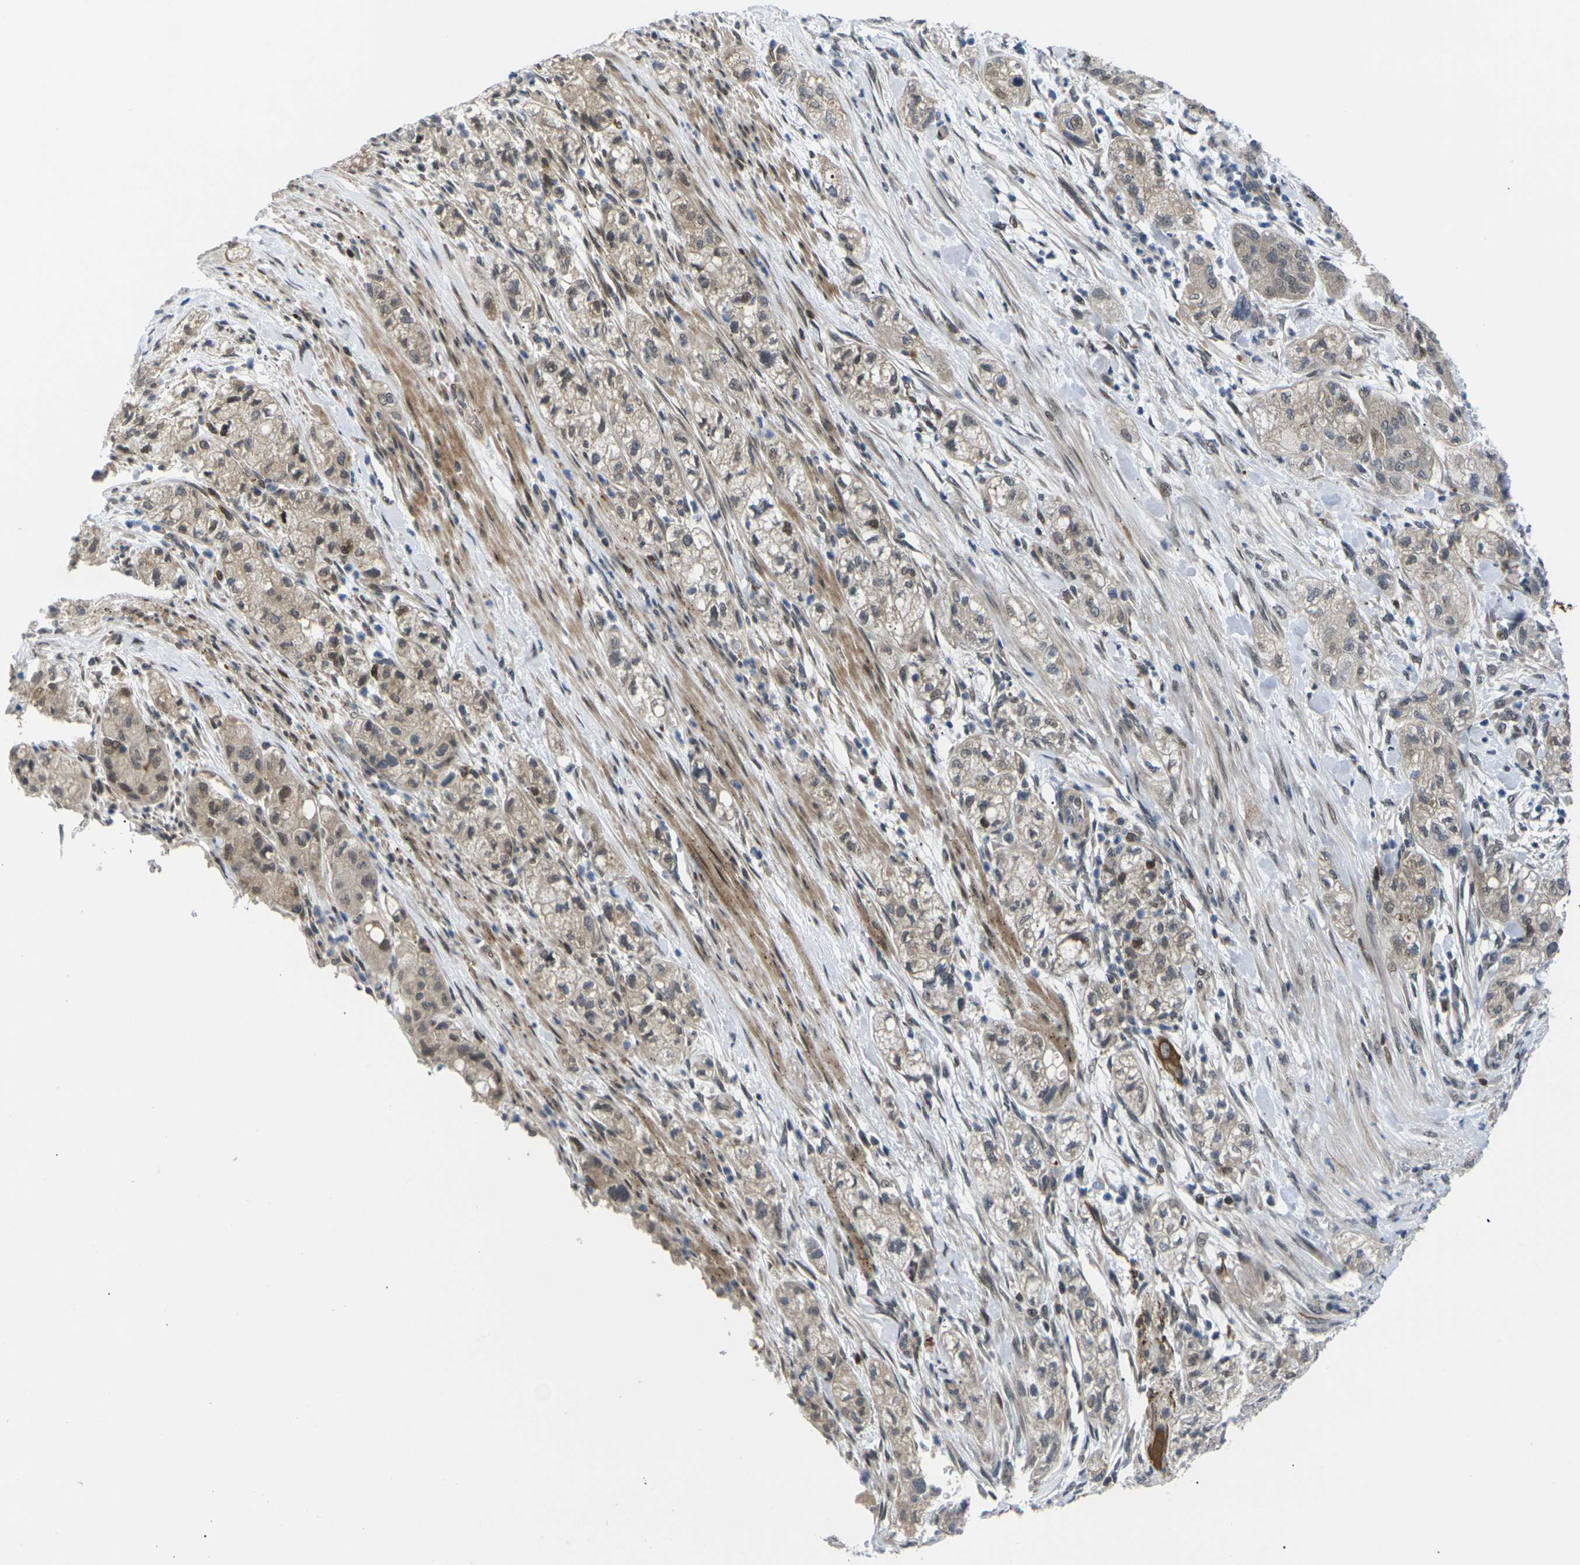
{"staining": {"intensity": "weak", "quantity": ">75%", "location": "cytoplasmic/membranous"}, "tissue": "pancreatic cancer", "cell_type": "Tumor cells", "image_type": "cancer", "snomed": [{"axis": "morphology", "description": "Adenocarcinoma, NOS"}, {"axis": "topography", "description": "Pancreas"}], "caption": "A histopathology image showing weak cytoplasmic/membranous positivity in approximately >75% of tumor cells in pancreatic cancer, as visualized by brown immunohistochemical staining.", "gene": "RPS6KA3", "patient": {"sex": "female", "age": 78}}